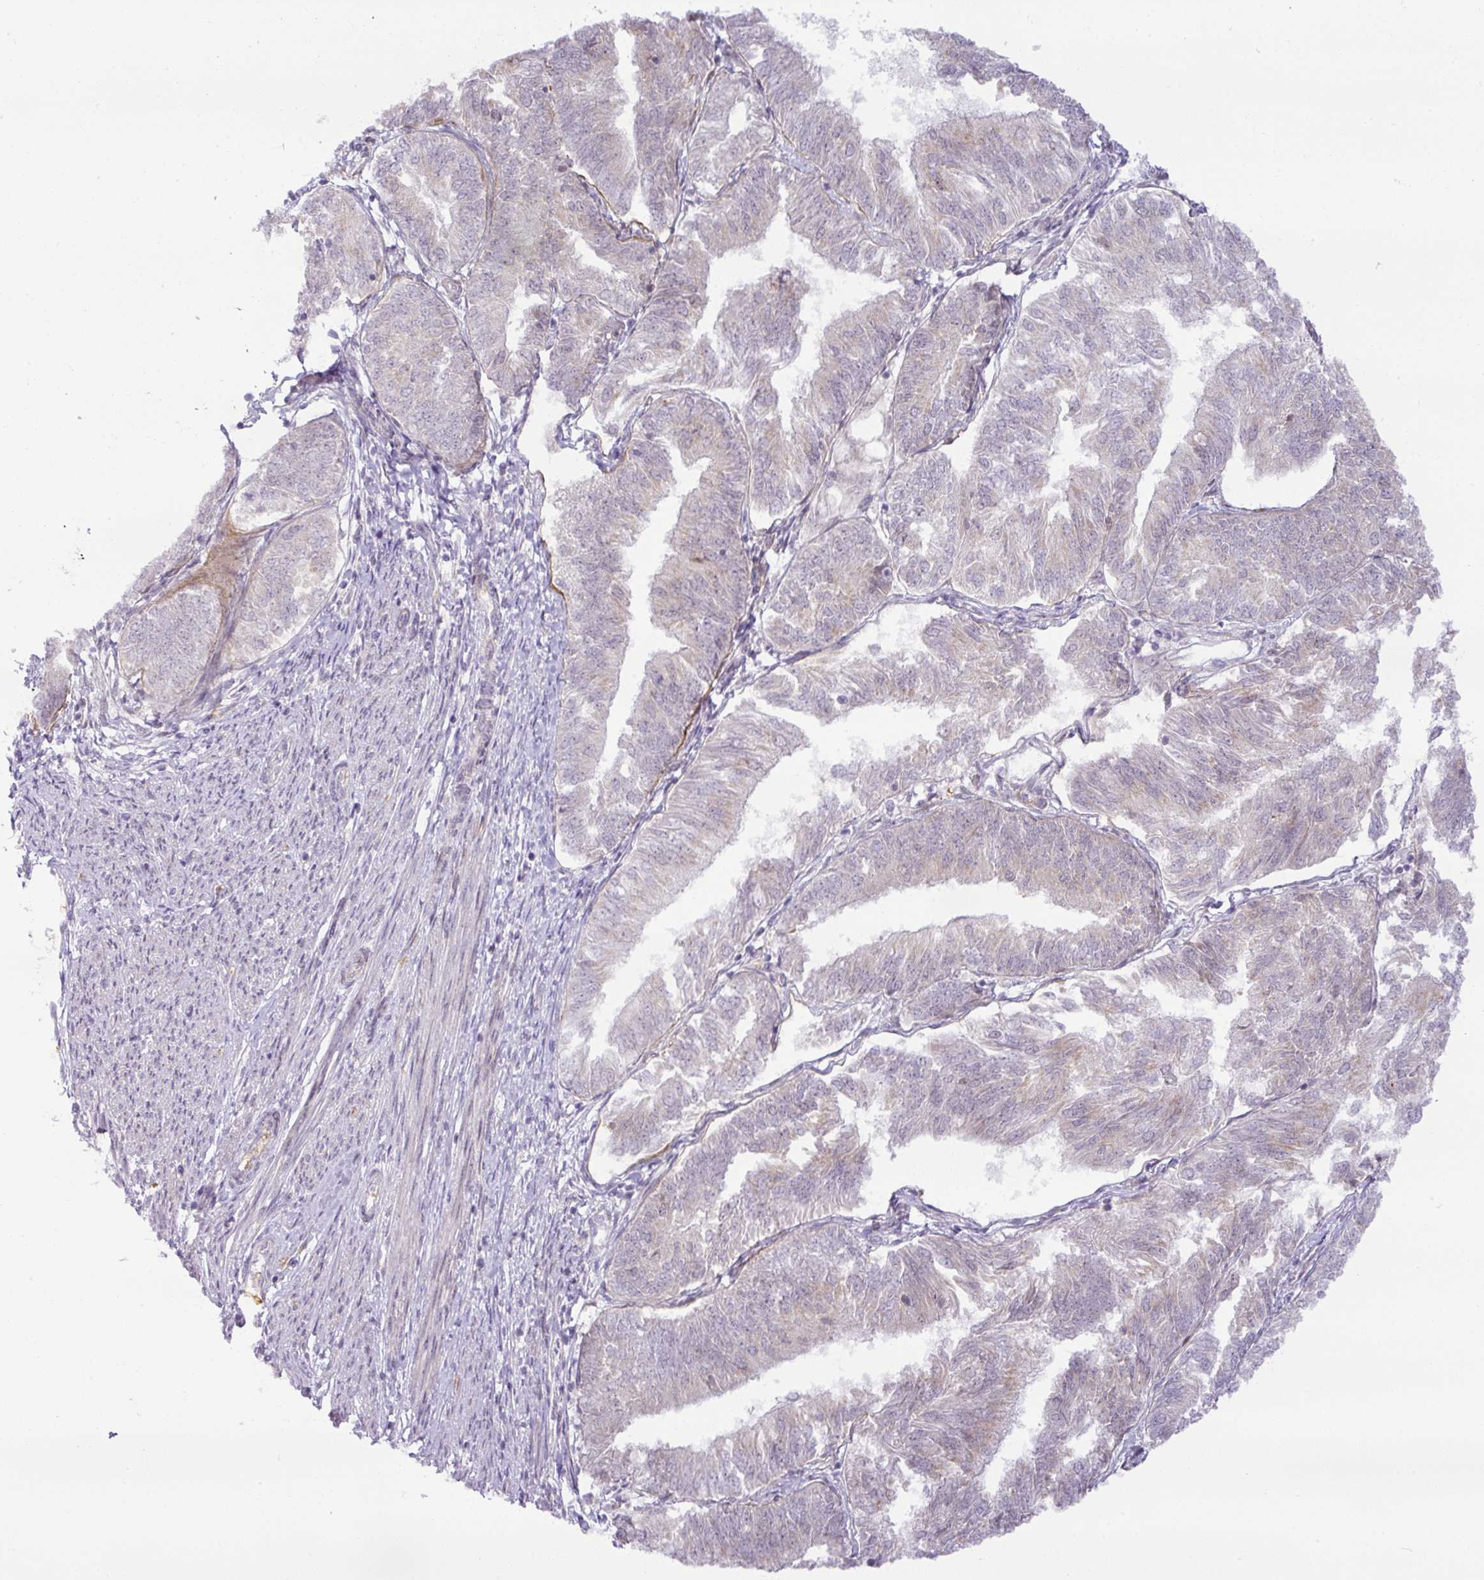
{"staining": {"intensity": "weak", "quantity": "<25%", "location": "cytoplasmic/membranous"}, "tissue": "endometrial cancer", "cell_type": "Tumor cells", "image_type": "cancer", "snomed": [{"axis": "morphology", "description": "Adenocarcinoma, NOS"}, {"axis": "topography", "description": "Endometrium"}], "caption": "Immunohistochemistry histopathology image of endometrial adenocarcinoma stained for a protein (brown), which shows no expression in tumor cells.", "gene": "PARP2", "patient": {"sex": "female", "age": 58}}